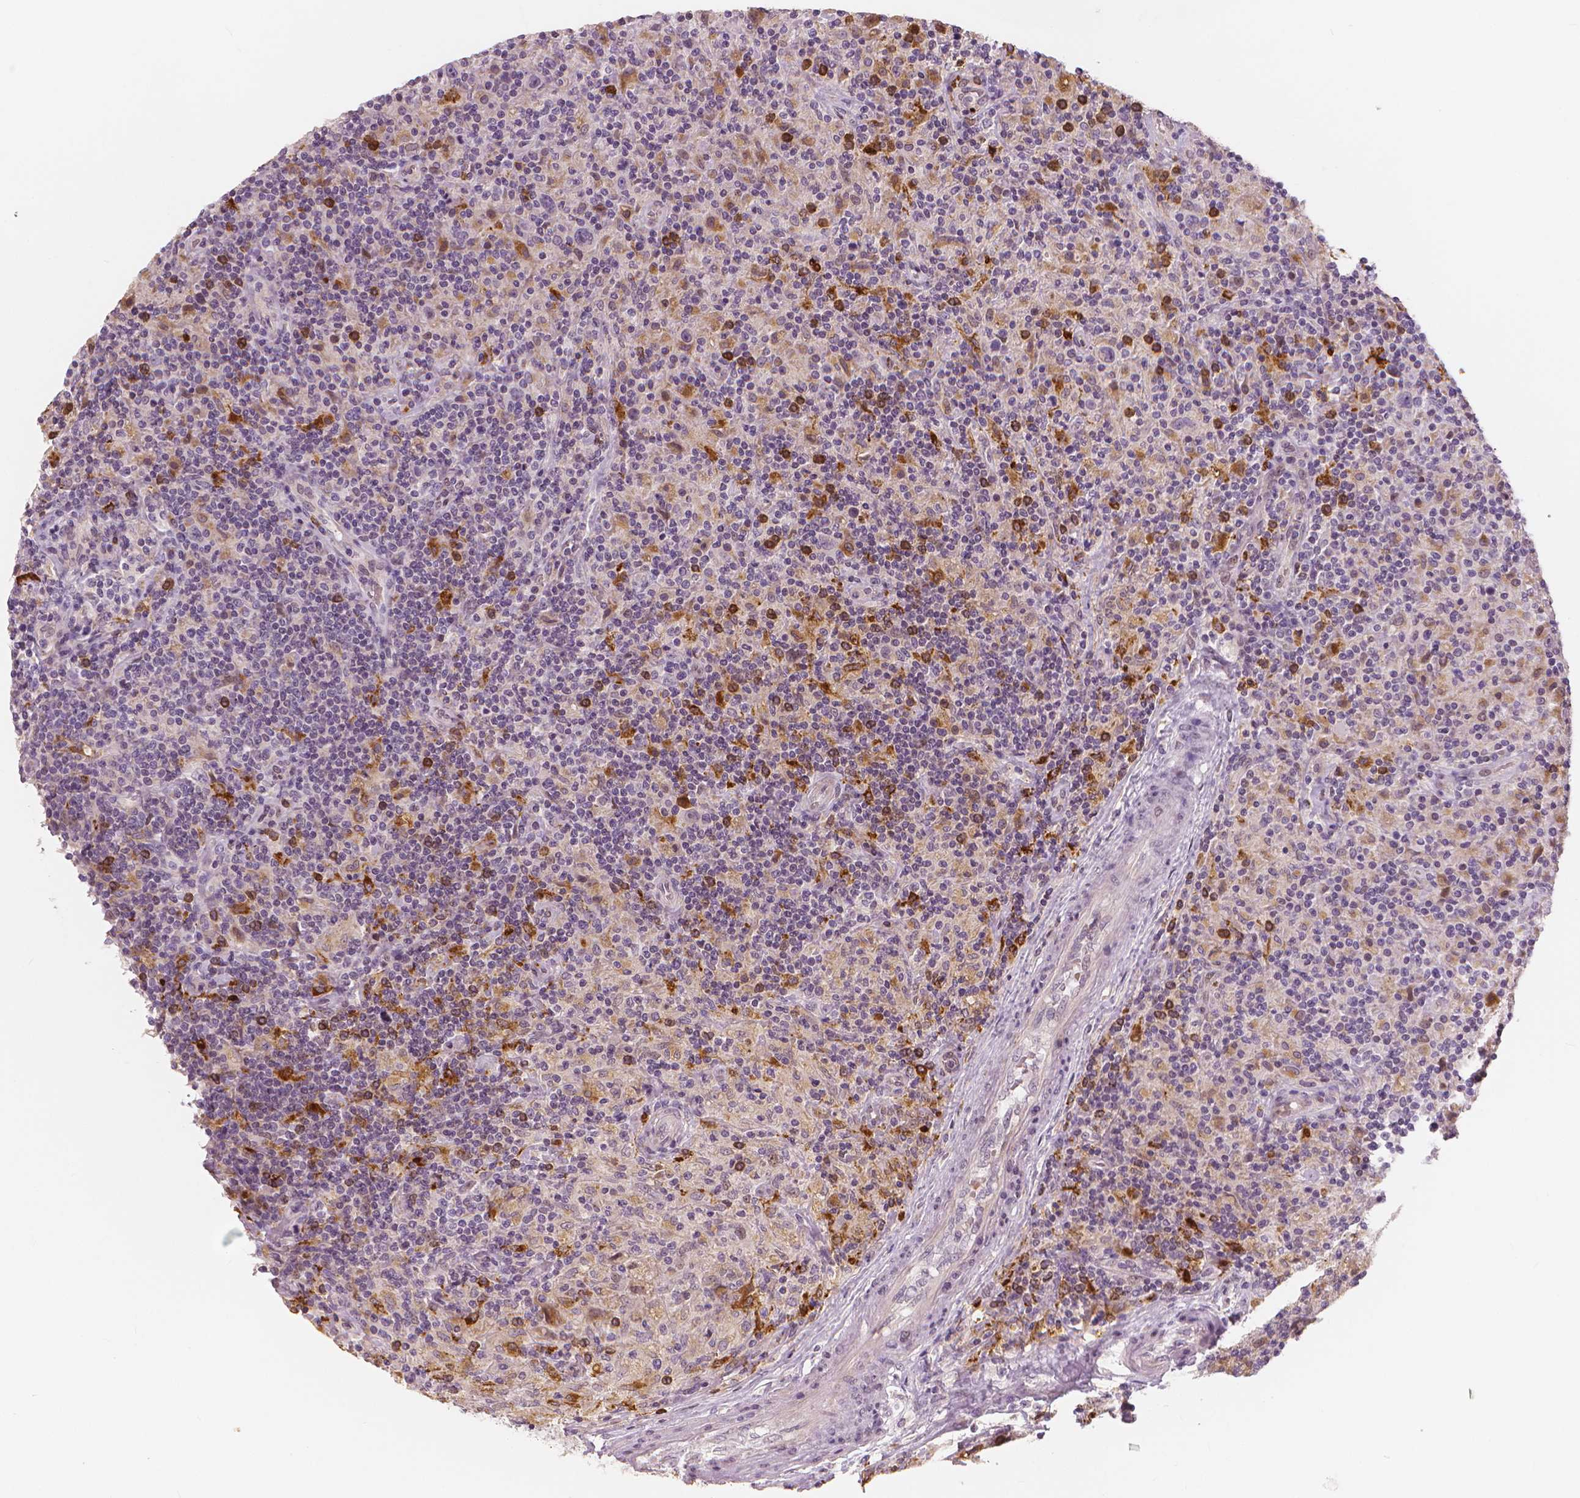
{"staining": {"intensity": "negative", "quantity": "none", "location": "none"}, "tissue": "lymphoma", "cell_type": "Tumor cells", "image_type": "cancer", "snomed": [{"axis": "morphology", "description": "Hodgkin's disease, NOS"}, {"axis": "topography", "description": "Lymph node"}], "caption": "This micrograph is of lymphoma stained with immunohistochemistry to label a protein in brown with the nuclei are counter-stained blue. There is no expression in tumor cells. (IHC, brightfield microscopy, high magnification).", "gene": "RNASE7", "patient": {"sex": "male", "age": 70}}